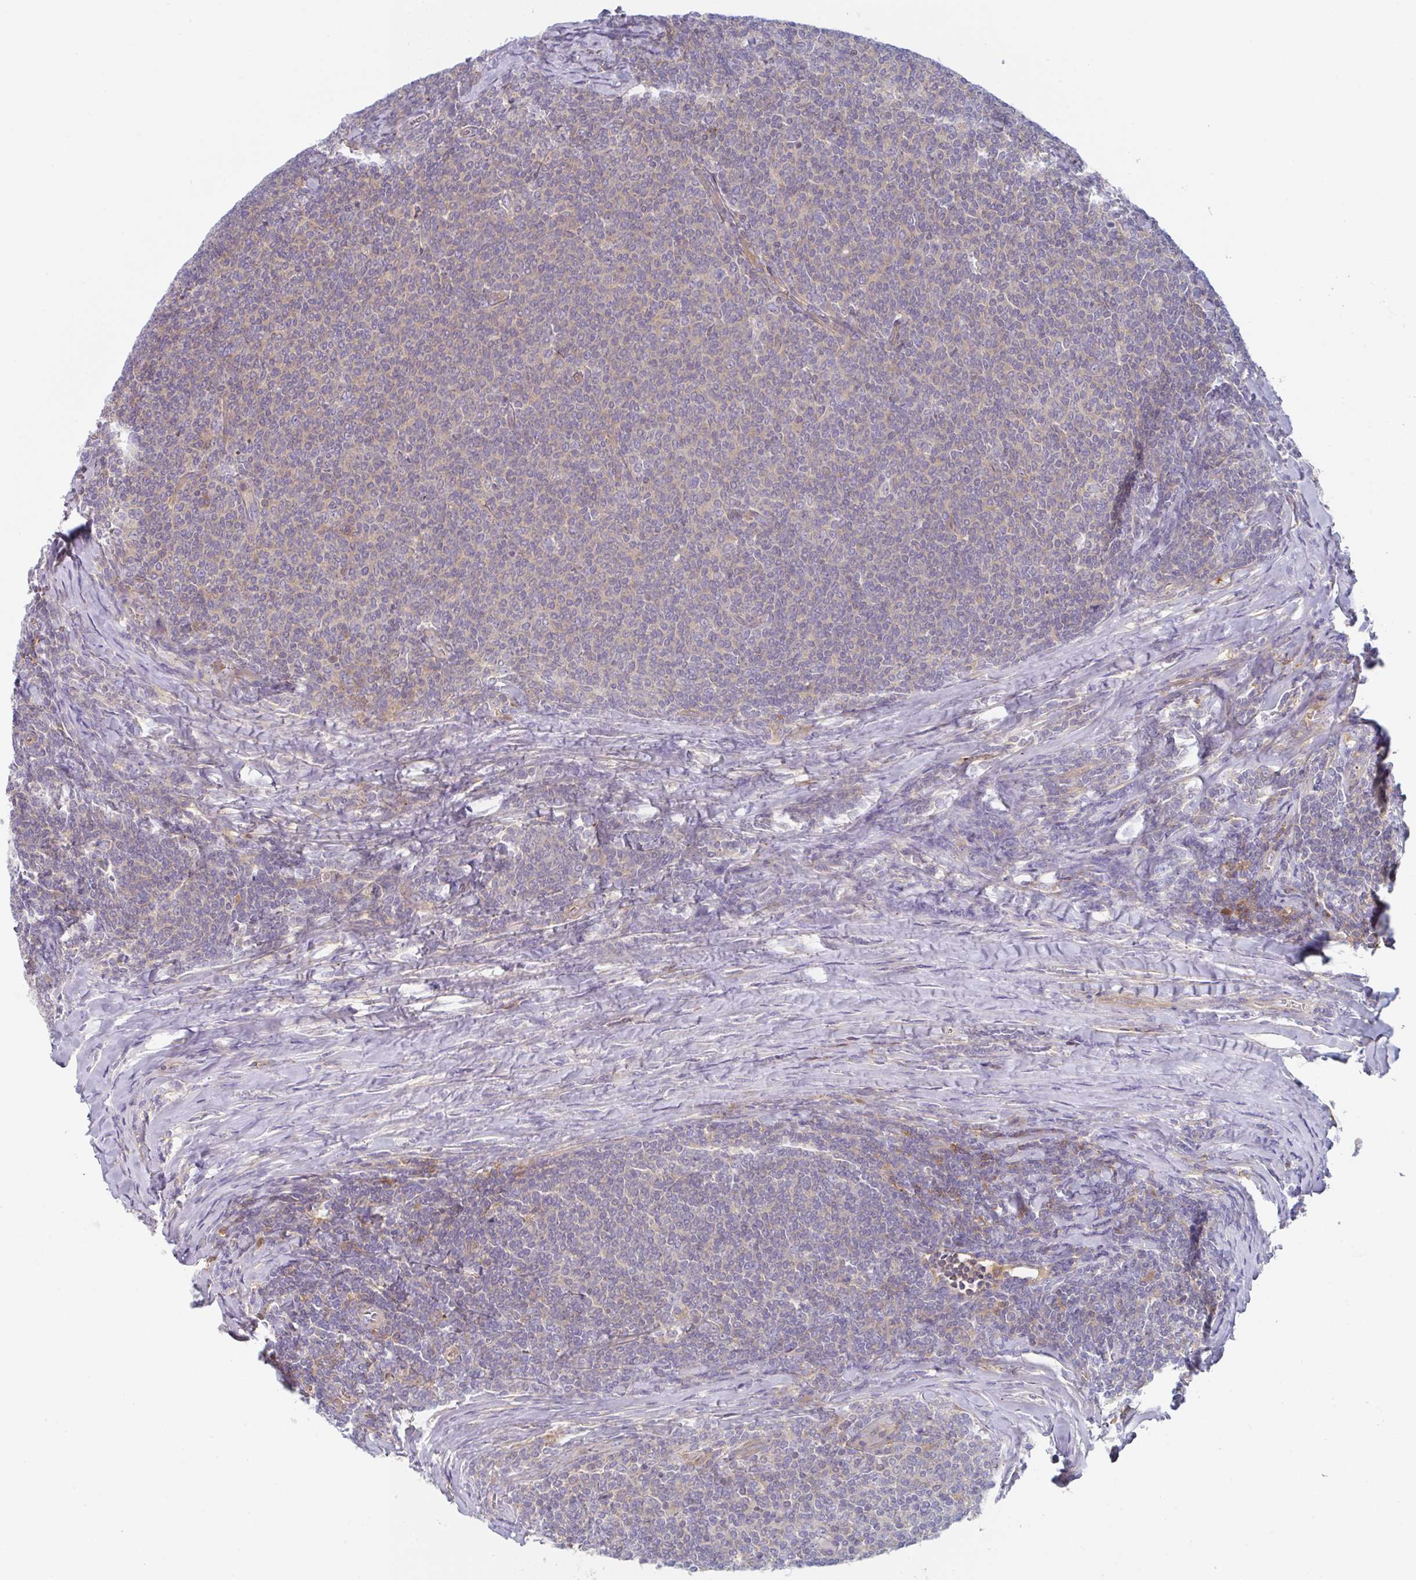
{"staining": {"intensity": "weak", "quantity": "25%-75%", "location": "cytoplasmic/membranous"}, "tissue": "lymphoma", "cell_type": "Tumor cells", "image_type": "cancer", "snomed": [{"axis": "morphology", "description": "Malignant lymphoma, non-Hodgkin's type, Low grade"}, {"axis": "topography", "description": "Lymph node"}], "caption": "The immunohistochemical stain highlights weak cytoplasmic/membranous staining in tumor cells of low-grade malignant lymphoma, non-Hodgkin's type tissue.", "gene": "AMPD2", "patient": {"sex": "male", "age": 52}}